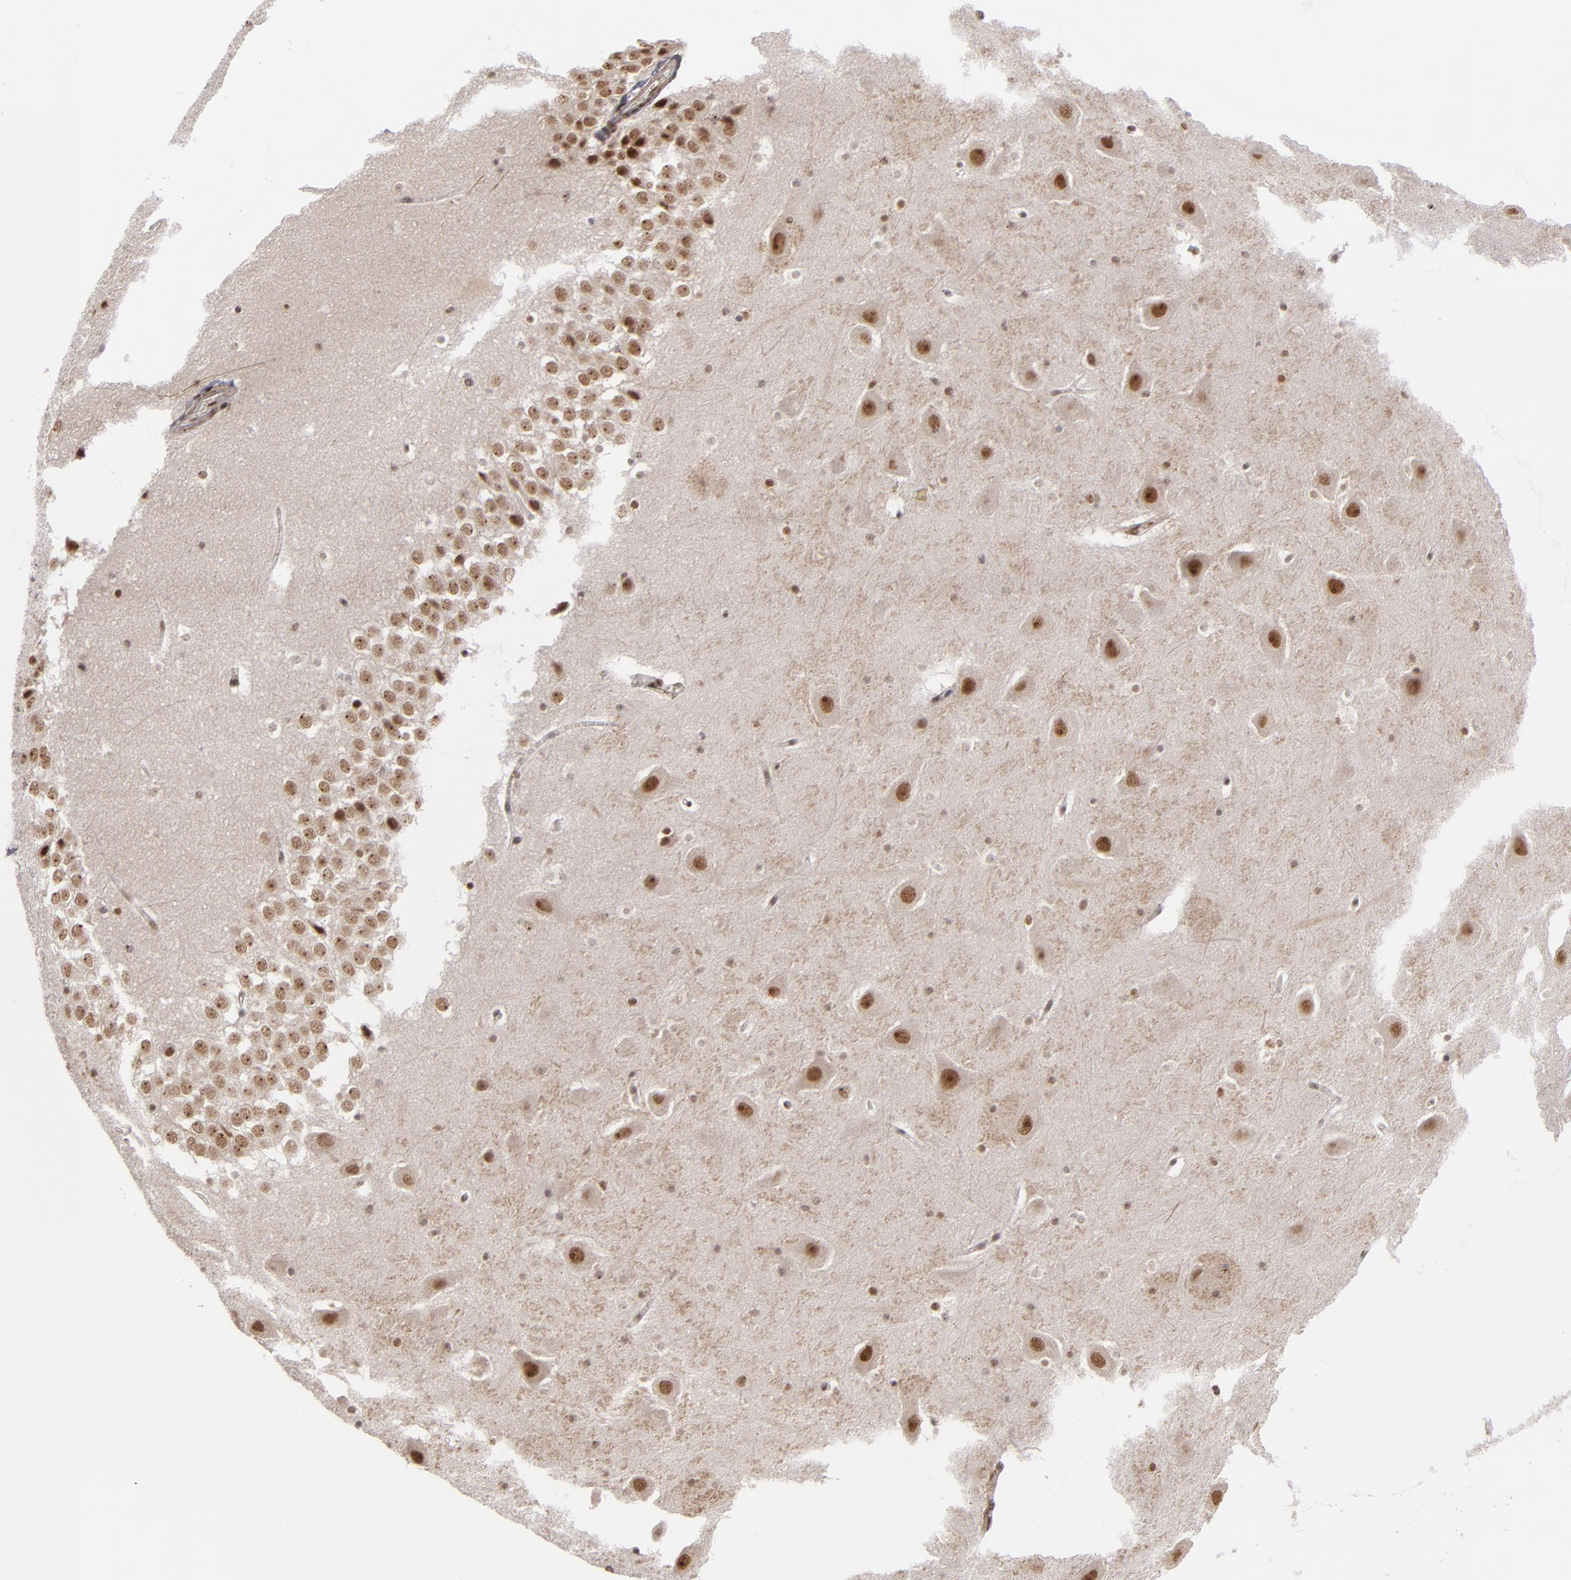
{"staining": {"intensity": "weak", "quantity": "25%-75%", "location": "nuclear"}, "tissue": "hippocampus", "cell_type": "Glial cells", "image_type": "normal", "snomed": [{"axis": "morphology", "description": "Normal tissue, NOS"}, {"axis": "topography", "description": "Hippocampus"}], "caption": "Human hippocampus stained for a protein (brown) reveals weak nuclear positive staining in about 25%-75% of glial cells.", "gene": "ZNF234", "patient": {"sex": "male", "age": 45}}